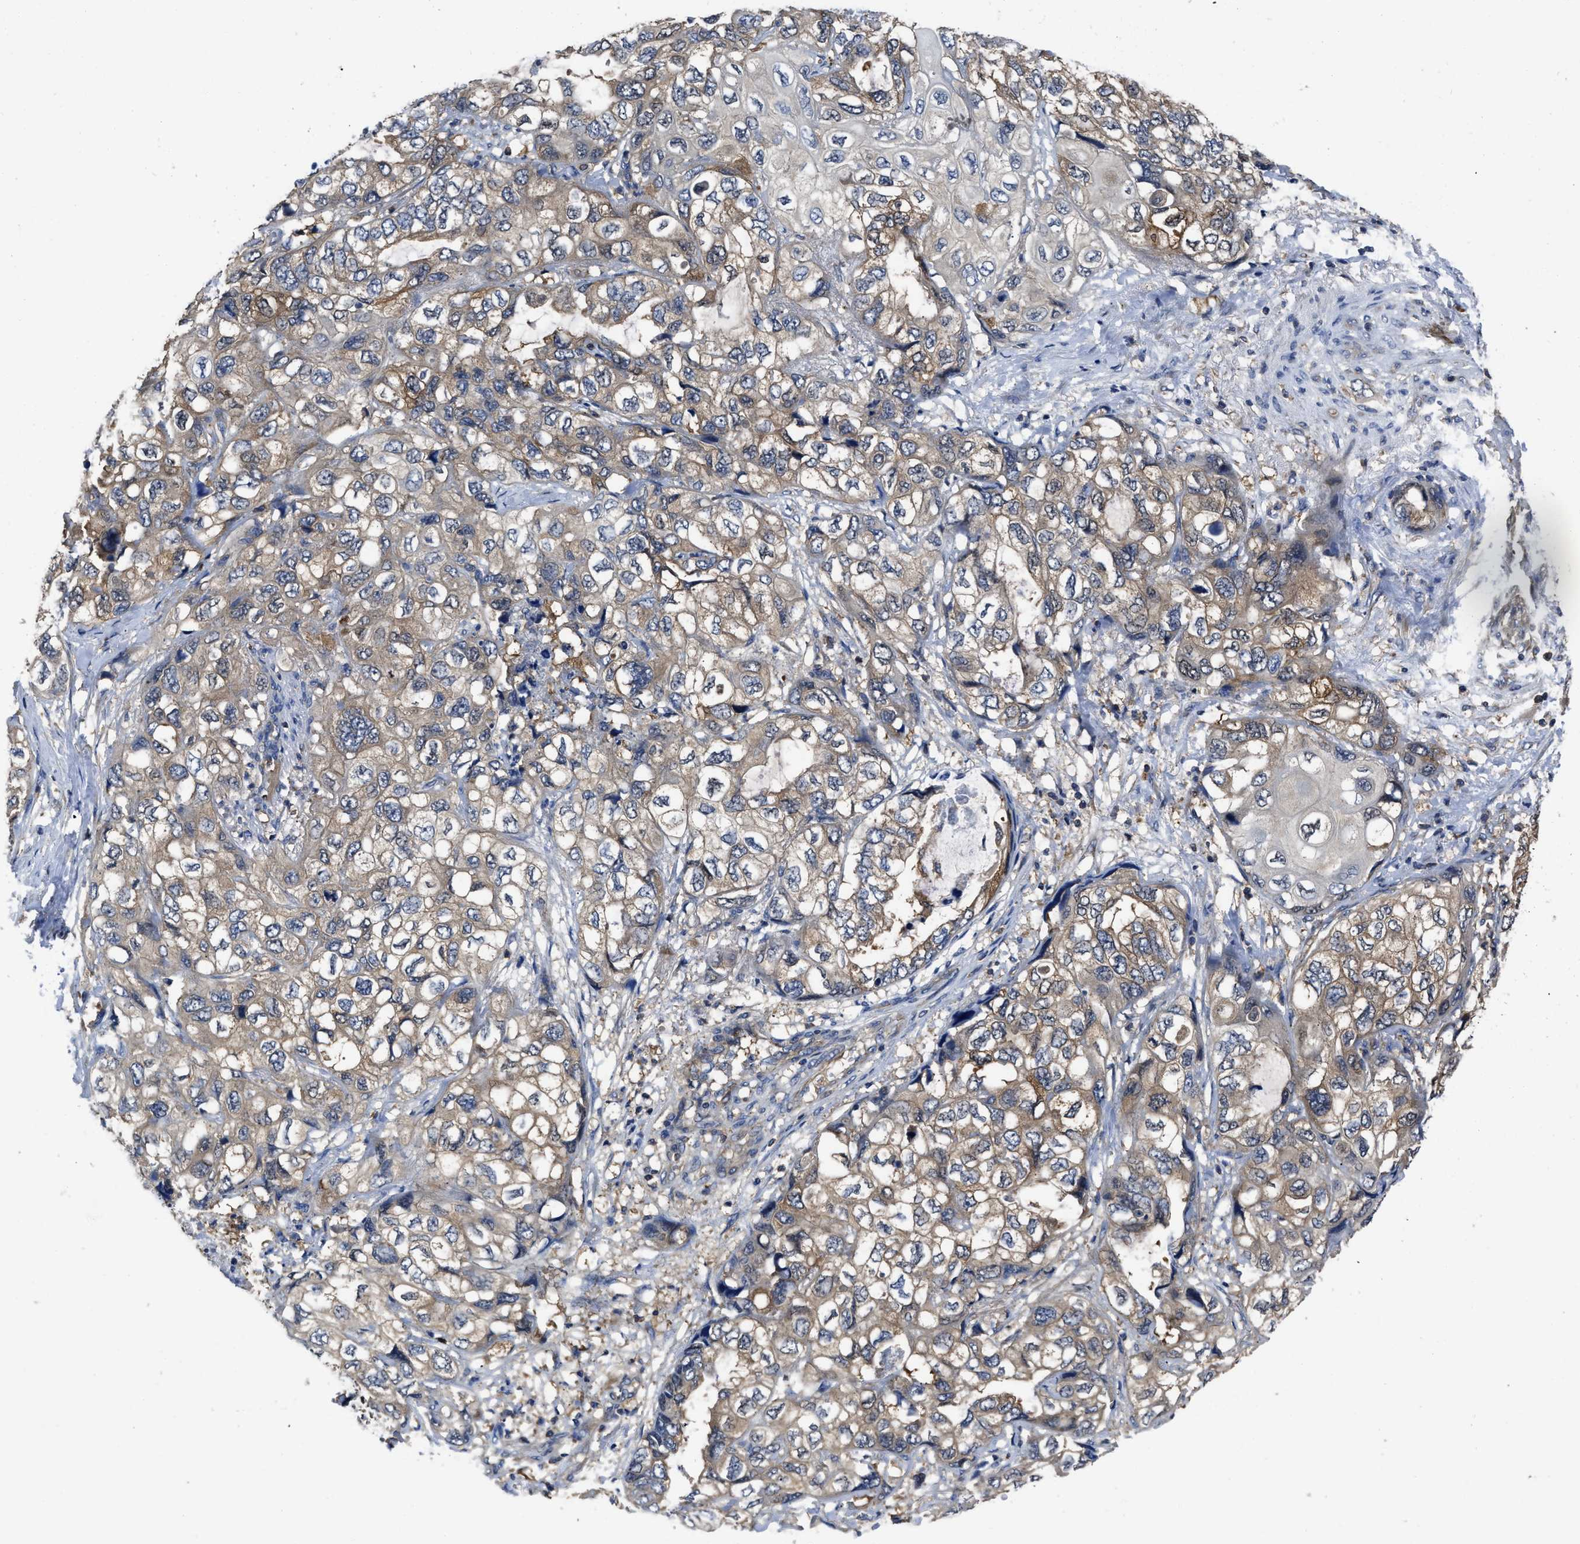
{"staining": {"intensity": "moderate", "quantity": ">75%", "location": "cytoplasmic/membranous"}, "tissue": "lung cancer", "cell_type": "Tumor cells", "image_type": "cancer", "snomed": [{"axis": "morphology", "description": "Squamous cell carcinoma, NOS"}, {"axis": "topography", "description": "Lung"}], "caption": "Lung cancer (squamous cell carcinoma) was stained to show a protein in brown. There is medium levels of moderate cytoplasmic/membranous expression in approximately >75% of tumor cells.", "gene": "YARS1", "patient": {"sex": "female", "age": 73}}